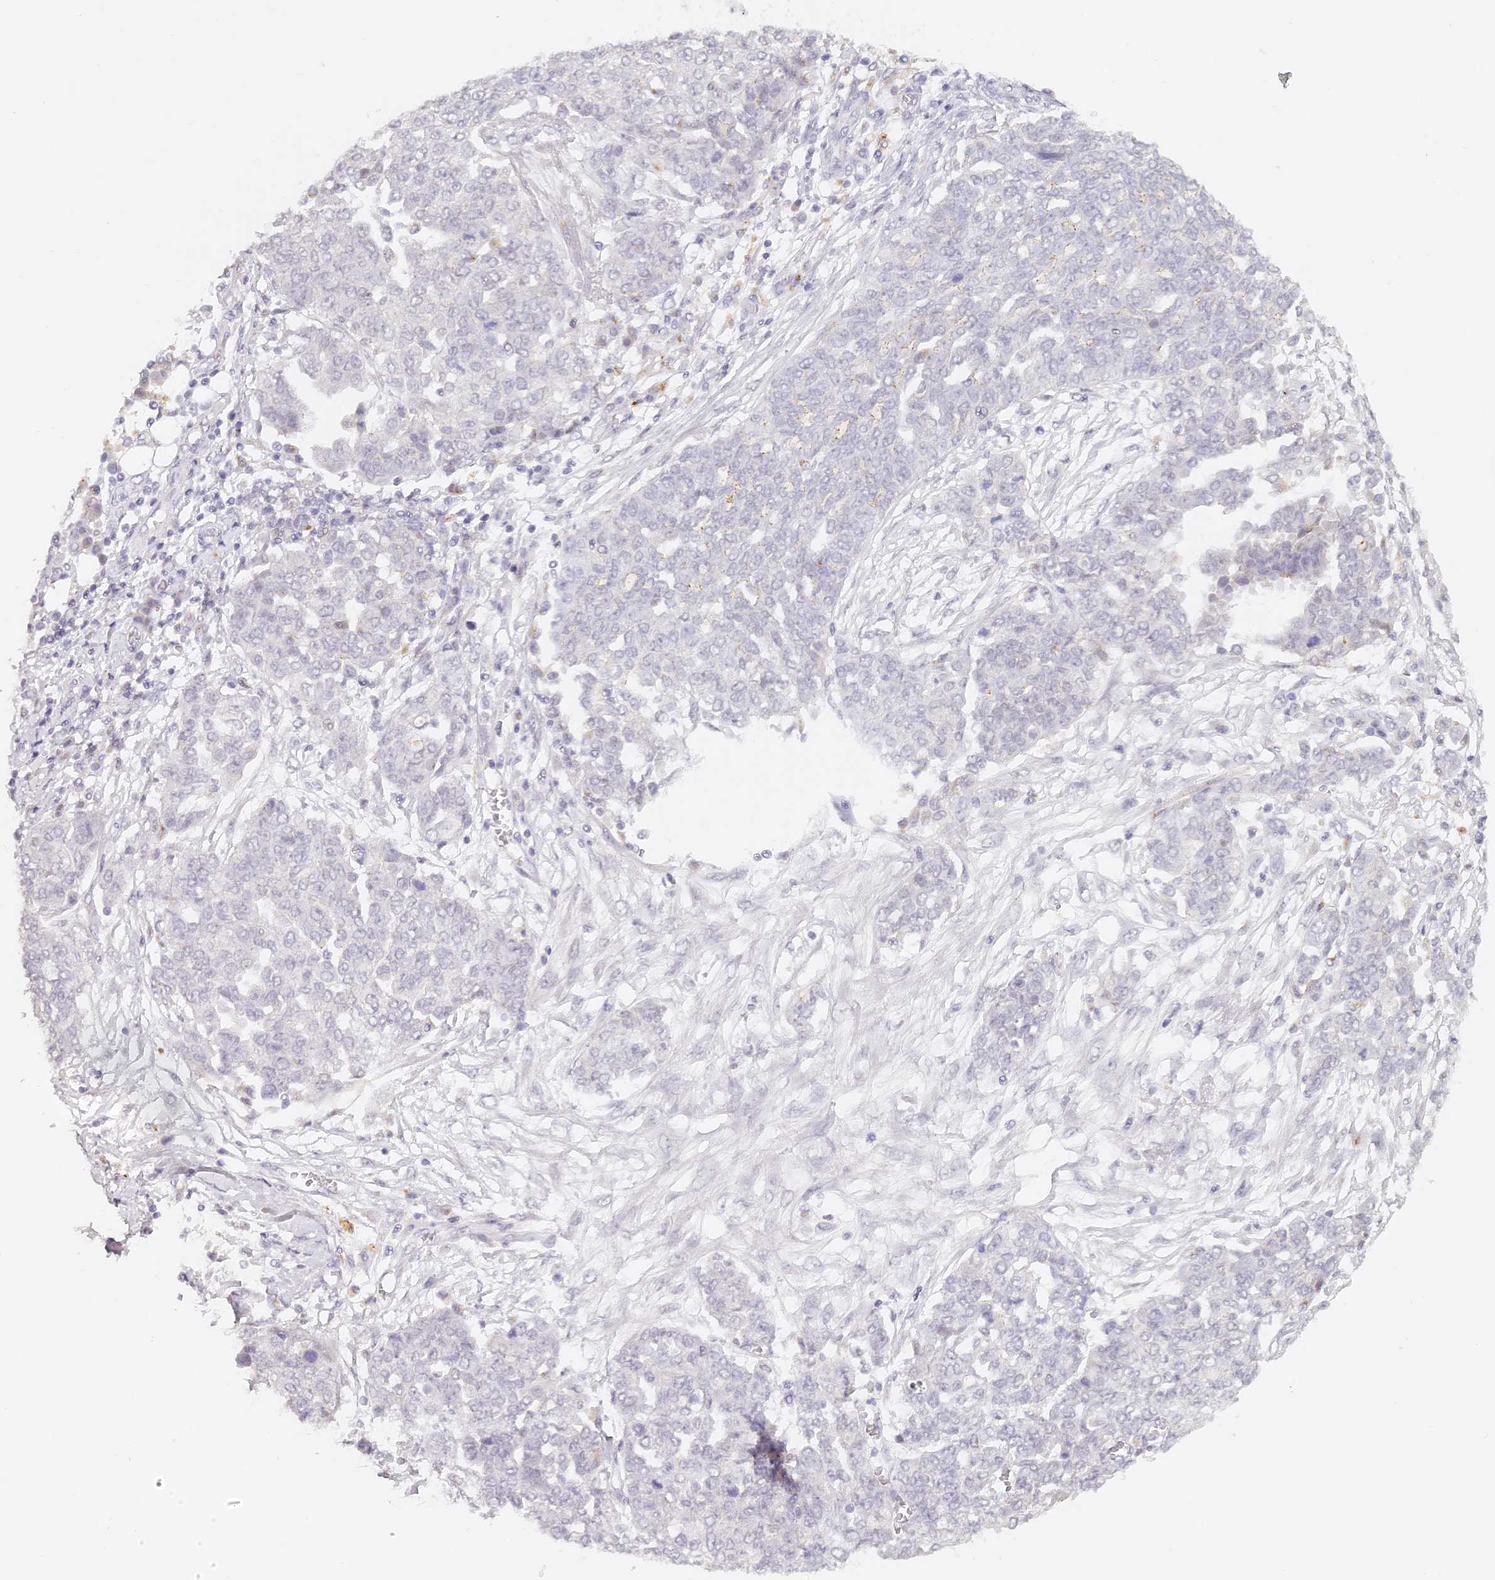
{"staining": {"intensity": "negative", "quantity": "none", "location": "none"}, "tissue": "ovarian cancer", "cell_type": "Tumor cells", "image_type": "cancer", "snomed": [{"axis": "morphology", "description": "Cystadenocarcinoma, serous, NOS"}, {"axis": "topography", "description": "Soft tissue"}, {"axis": "topography", "description": "Ovary"}], "caption": "Tumor cells show no significant protein positivity in serous cystadenocarcinoma (ovarian).", "gene": "ELL3", "patient": {"sex": "female", "age": 57}}